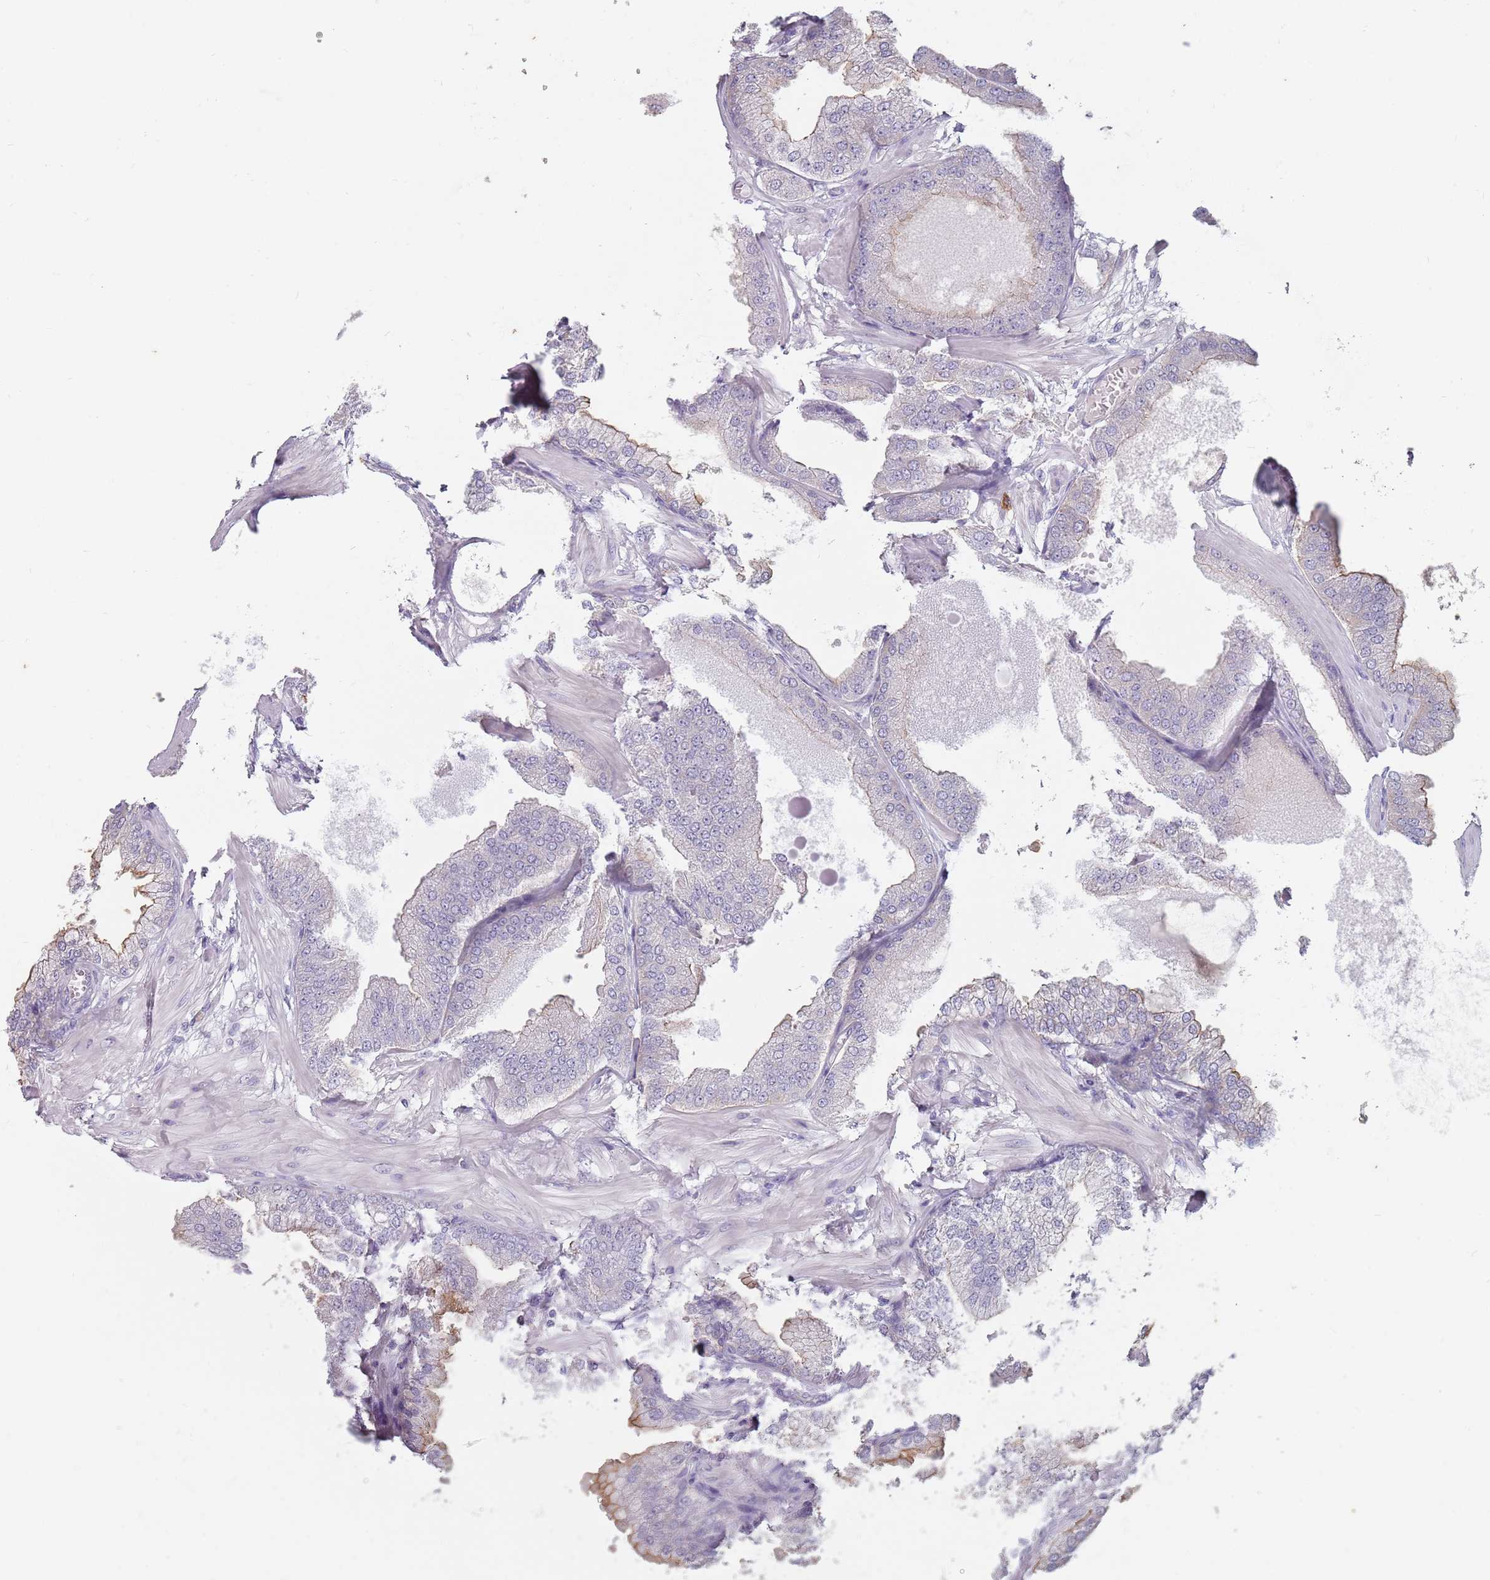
{"staining": {"intensity": "moderate", "quantity": "<25%", "location": "cytoplasmic/membranous"}, "tissue": "prostate cancer", "cell_type": "Tumor cells", "image_type": "cancer", "snomed": [{"axis": "morphology", "description": "Adenocarcinoma, Low grade"}, {"axis": "topography", "description": "Prostate"}], "caption": "An immunohistochemistry photomicrograph of neoplastic tissue is shown. Protein staining in brown highlights moderate cytoplasmic/membranous positivity in prostate cancer within tumor cells.", "gene": "STYK1", "patient": {"sex": "male", "age": 55}}